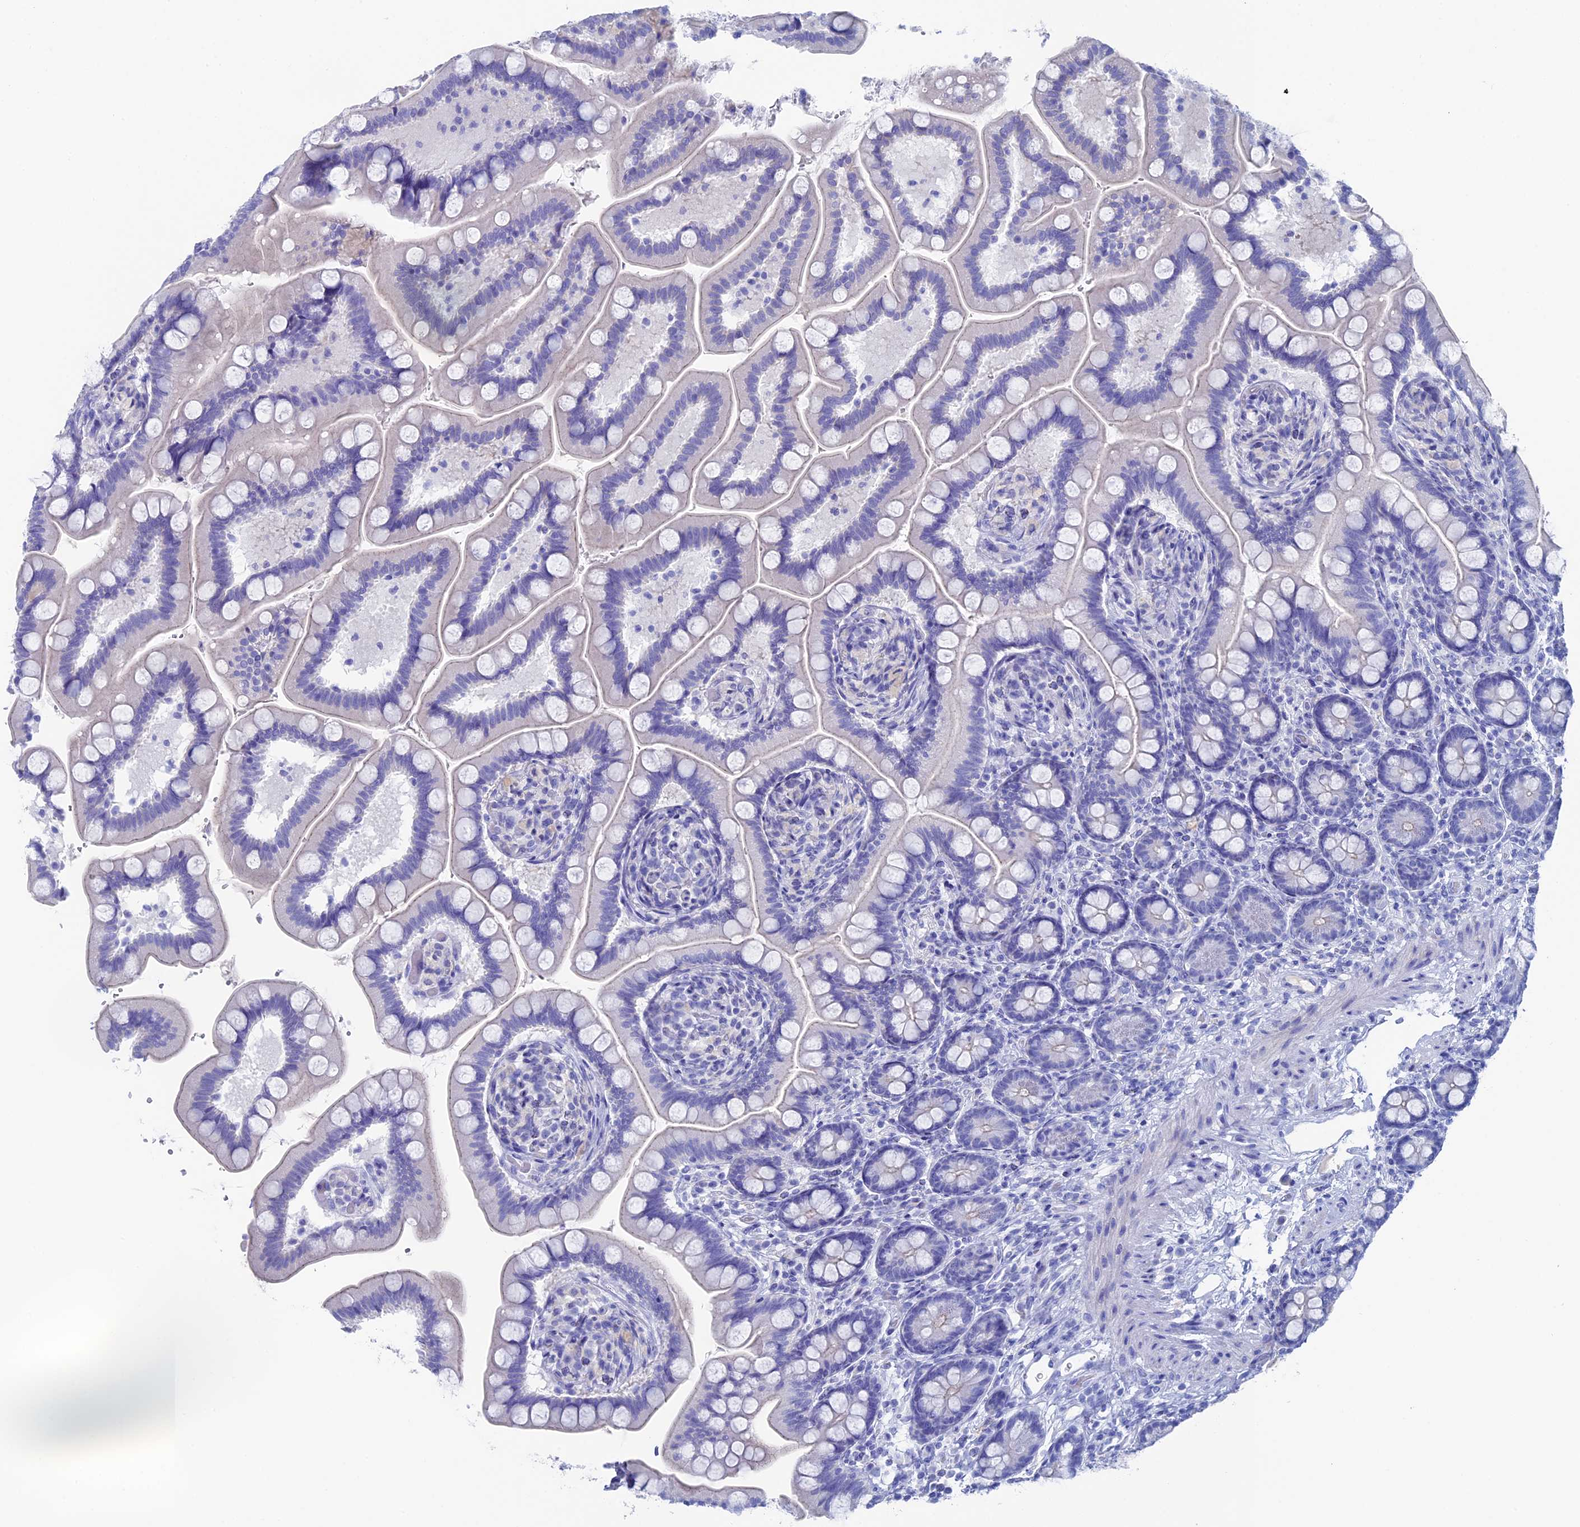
{"staining": {"intensity": "negative", "quantity": "none", "location": "none"}, "tissue": "small intestine", "cell_type": "Glandular cells", "image_type": "normal", "snomed": [{"axis": "morphology", "description": "Normal tissue, NOS"}, {"axis": "topography", "description": "Small intestine"}], "caption": "Immunohistochemical staining of normal human small intestine shows no significant expression in glandular cells.", "gene": "UNC119", "patient": {"sex": "female", "age": 64}}